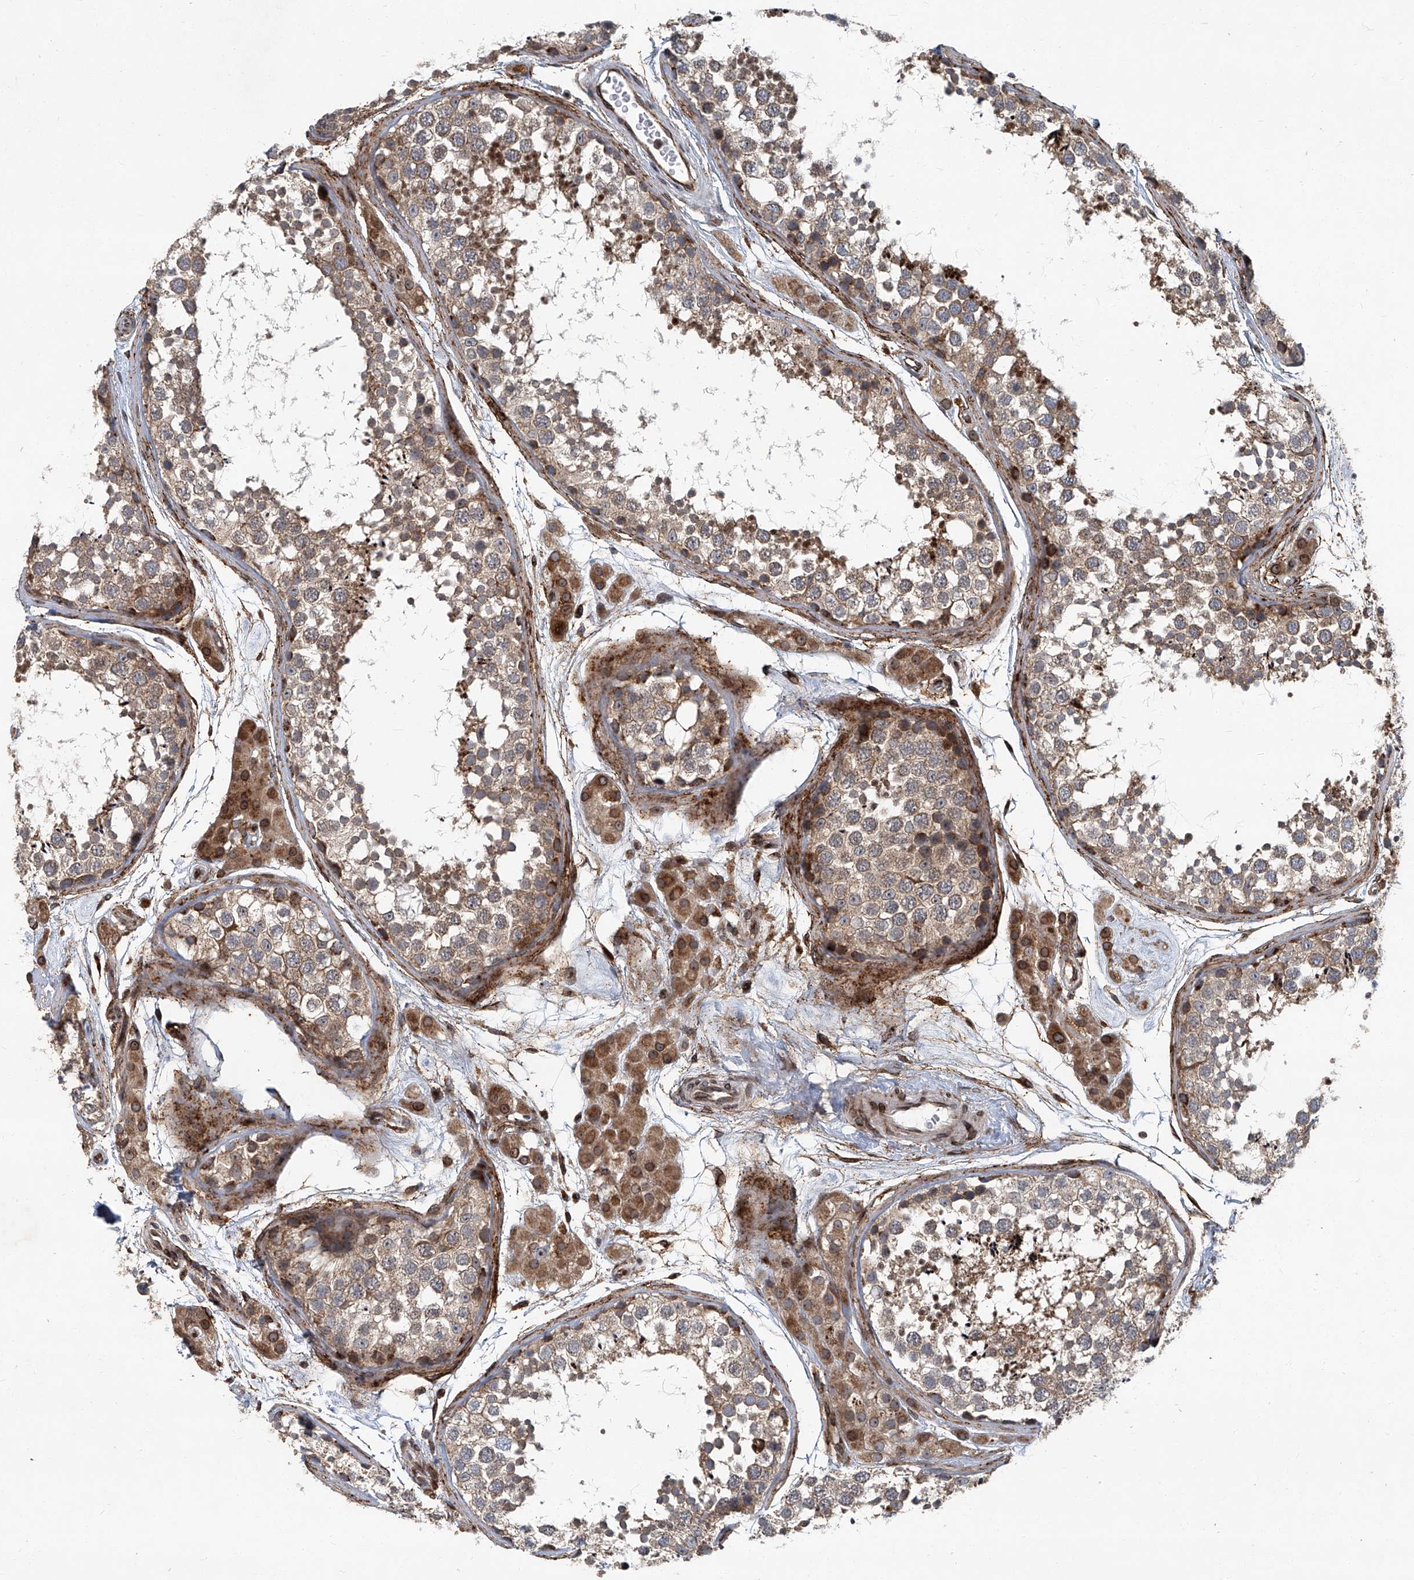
{"staining": {"intensity": "moderate", "quantity": "25%-75%", "location": "cytoplasmic/membranous"}, "tissue": "testis", "cell_type": "Cells in seminiferous ducts", "image_type": "normal", "snomed": [{"axis": "morphology", "description": "Normal tissue, NOS"}, {"axis": "topography", "description": "Testis"}], "caption": "Protein expression analysis of unremarkable human testis reveals moderate cytoplasmic/membranous positivity in about 25%-75% of cells in seminiferous ducts. Immunohistochemistry stains the protein of interest in brown and the nuclei are stained blue.", "gene": "GPR132", "patient": {"sex": "male", "age": 56}}